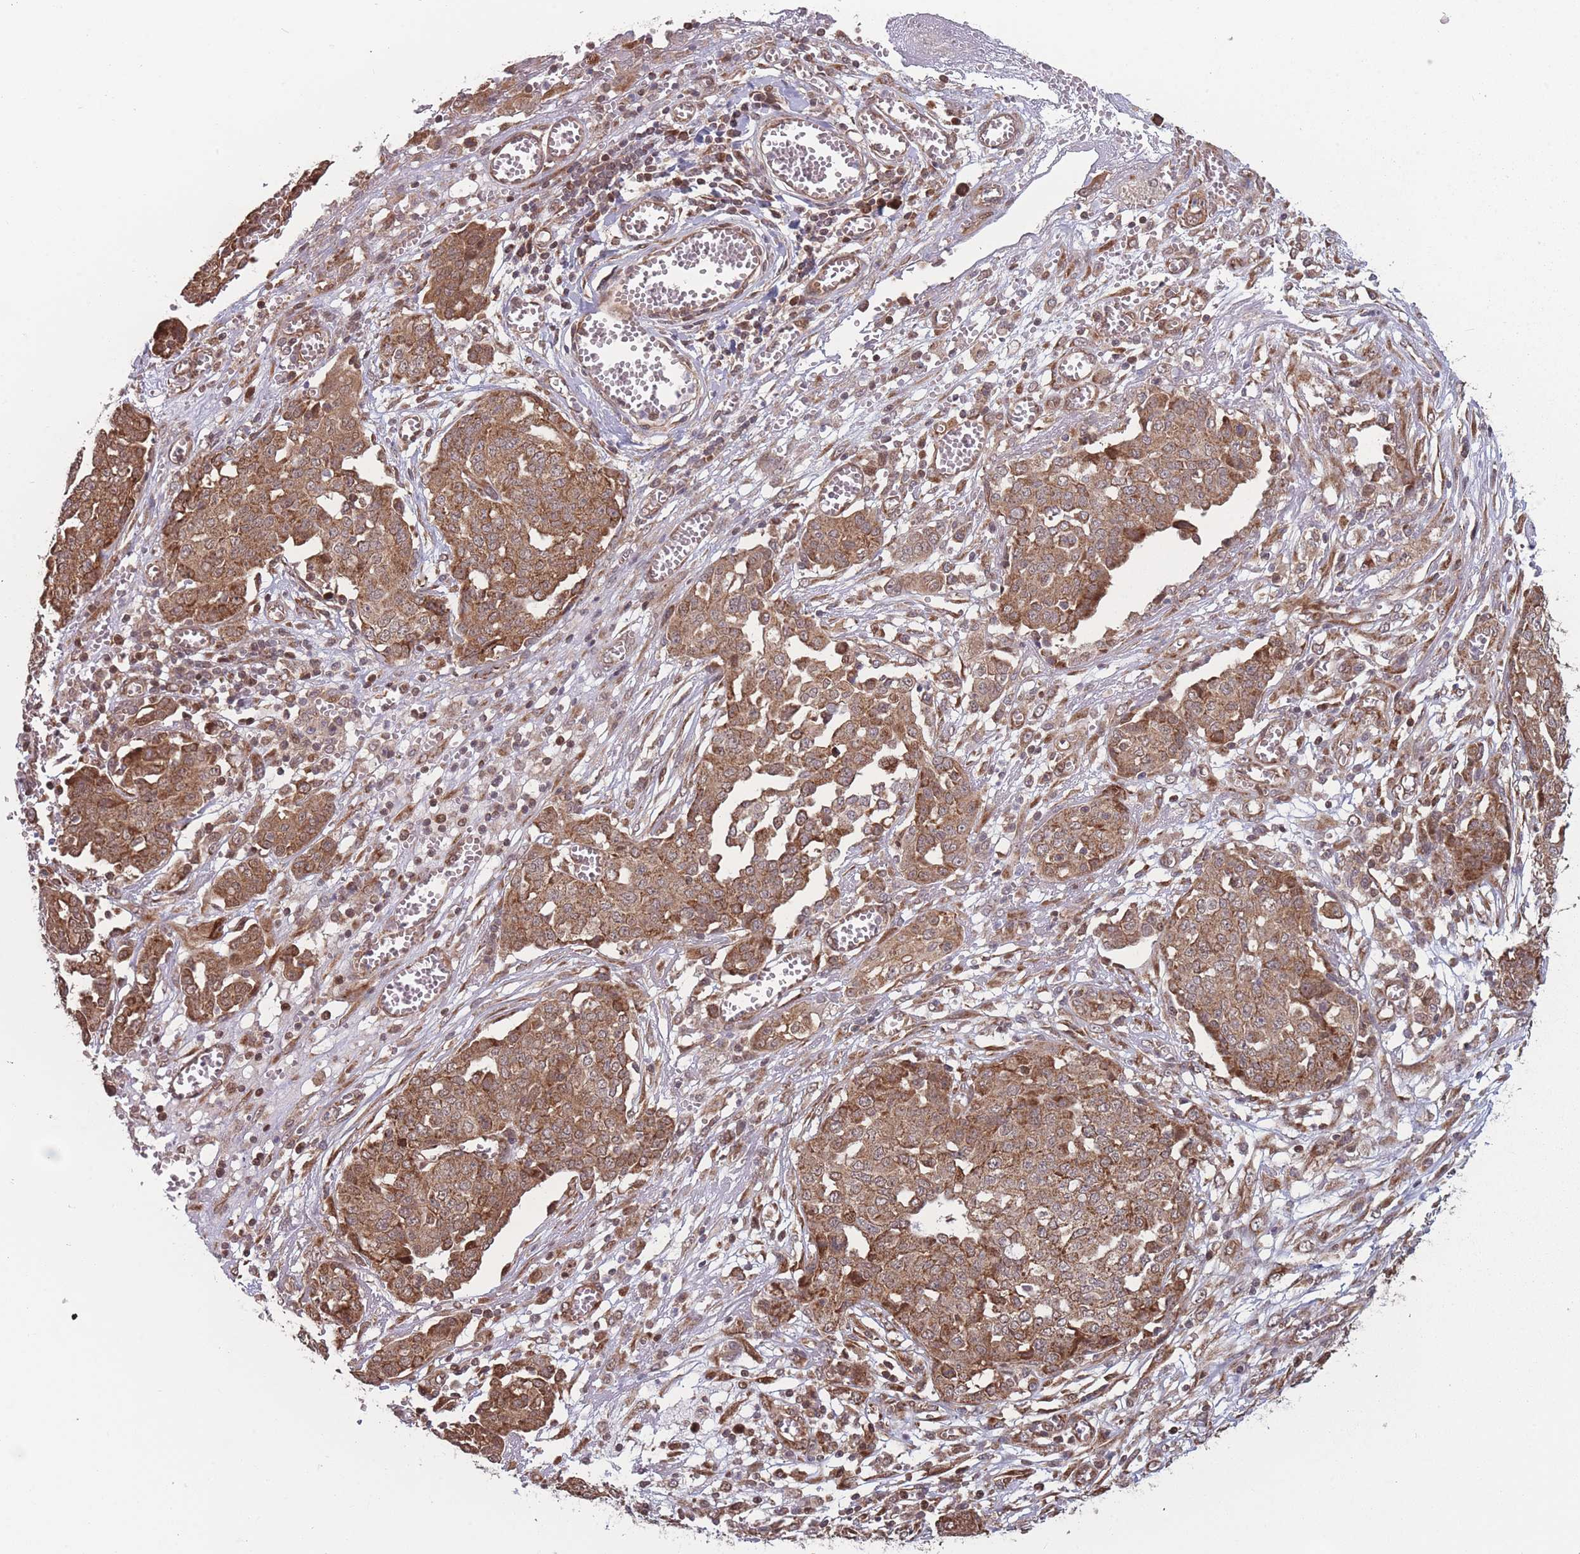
{"staining": {"intensity": "moderate", "quantity": ">75%", "location": "cytoplasmic/membranous"}, "tissue": "ovarian cancer", "cell_type": "Tumor cells", "image_type": "cancer", "snomed": [{"axis": "morphology", "description": "Cystadenocarcinoma, serous, NOS"}, {"axis": "topography", "description": "Soft tissue"}, {"axis": "topography", "description": "Ovary"}], "caption": "An immunohistochemistry image of tumor tissue is shown. Protein staining in brown shows moderate cytoplasmic/membranous positivity in ovarian cancer within tumor cells.", "gene": "RPS18", "patient": {"sex": "female", "age": 57}}